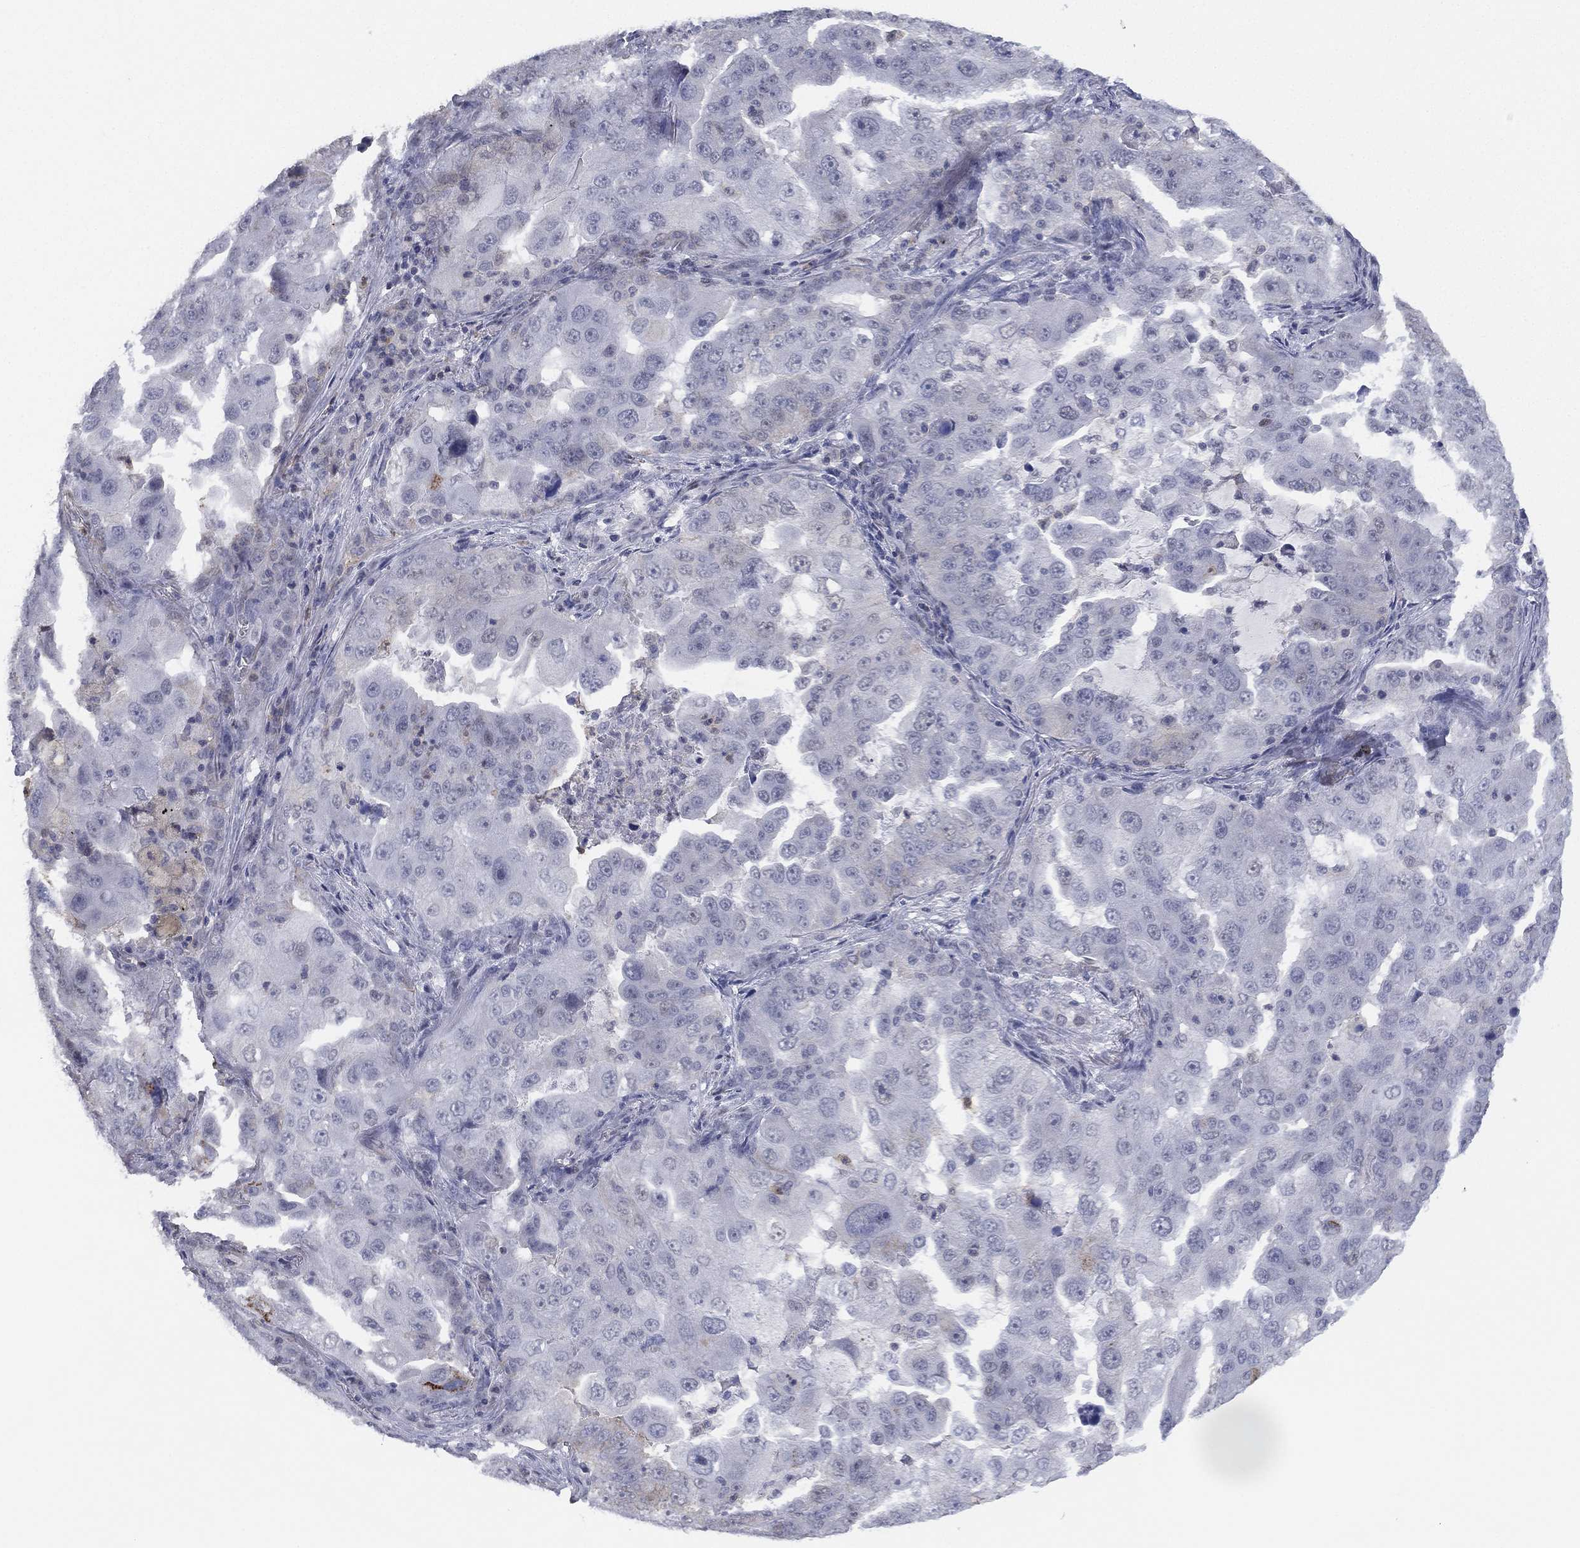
{"staining": {"intensity": "negative", "quantity": "none", "location": "none"}, "tissue": "lung cancer", "cell_type": "Tumor cells", "image_type": "cancer", "snomed": [{"axis": "morphology", "description": "Adenocarcinoma, NOS"}, {"axis": "topography", "description": "Lung"}], "caption": "Tumor cells are negative for protein expression in human lung adenocarcinoma. (DAB immunohistochemistry (IHC) visualized using brightfield microscopy, high magnification).", "gene": "ZNF711", "patient": {"sex": "female", "age": 61}}